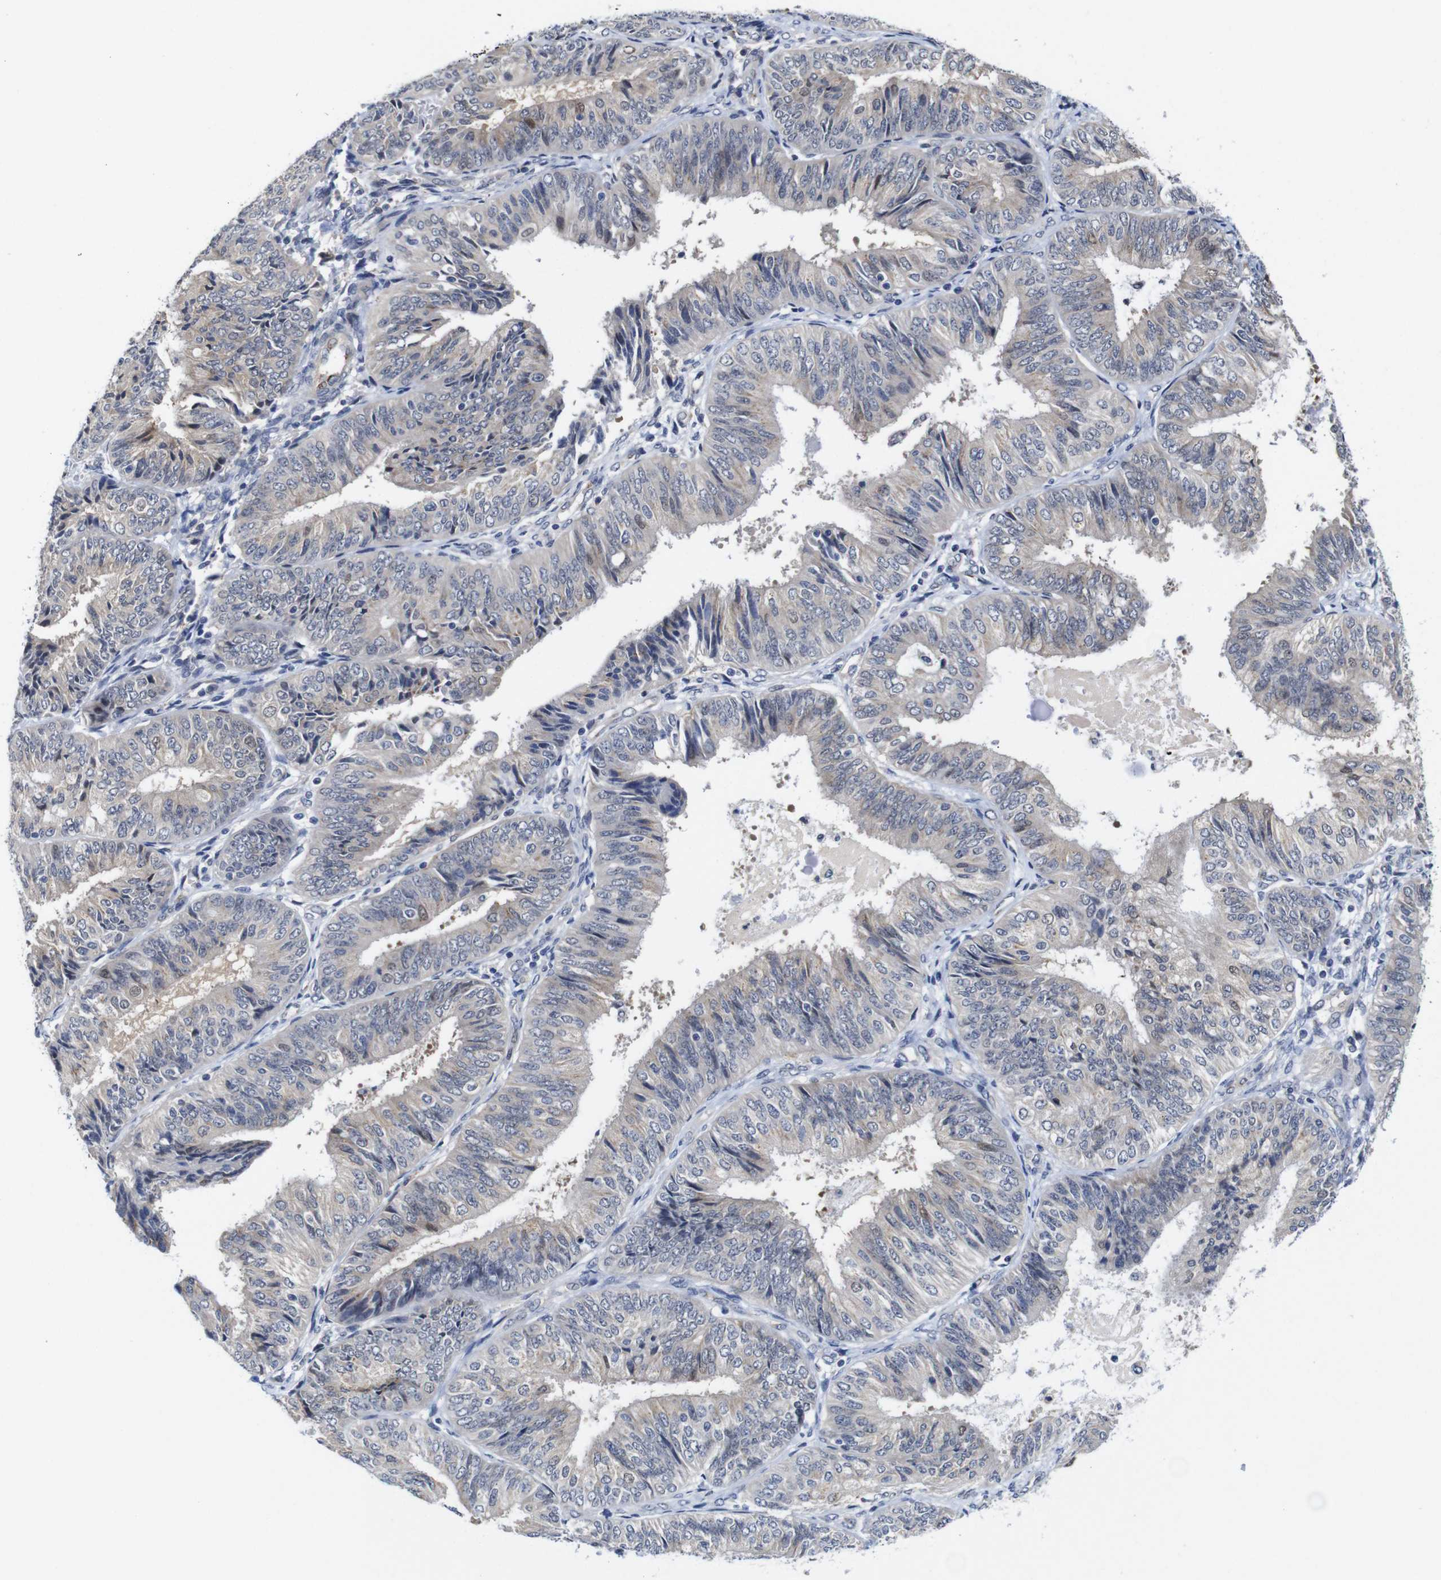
{"staining": {"intensity": "weak", "quantity": "<25%", "location": "cytoplasmic/membranous"}, "tissue": "endometrial cancer", "cell_type": "Tumor cells", "image_type": "cancer", "snomed": [{"axis": "morphology", "description": "Adenocarcinoma, NOS"}, {"axis": "topography", "description": "Endometrium"}], "caption": "Immunohistochemistry micrograph of human endometrial adenocarcinoma stained for a protein (brown), which exhibits no expression in tumor cells.", "gene": "FURIN", "patient": {"sex": "female", "age": 58}}